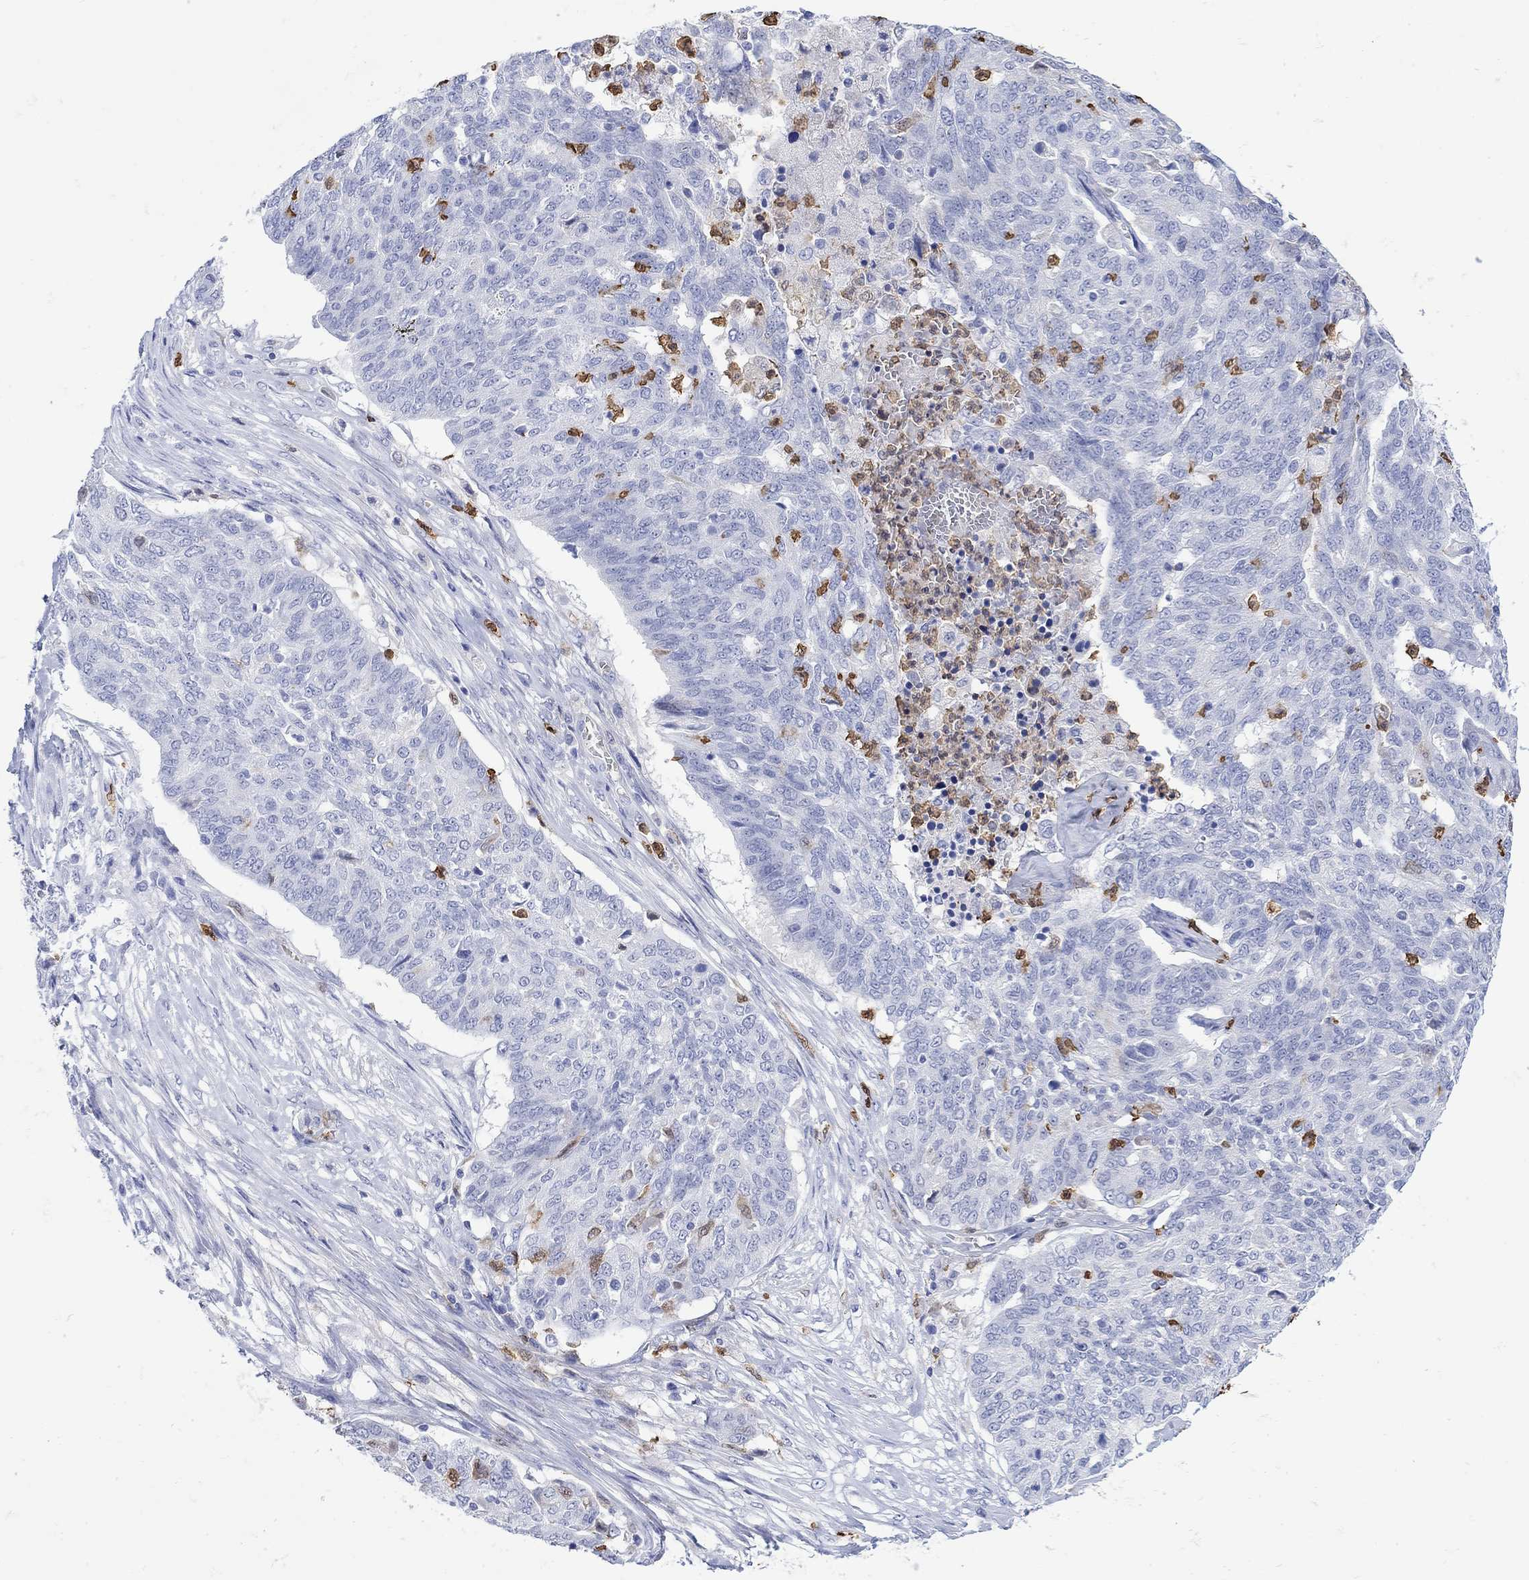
{"staining": {"intensity": "negative", "quantity": "none", "location": "none"}, "tissue": "ovarian cancer", "cell_type": "Tumor cells", "image_type": "cancer", "snomed": [{"axis": "morphology", "description": "Cystadenocarcinoma, serous, NOS"}, {"axis": "topography", "description": "Ovary"}], "caption": "There is no significant expression in tumor cells of ovarian cancer (serous cystadenocarcinoma).", "gene": "LINGO3", "patient": {"sex": "female", "age": 67}}